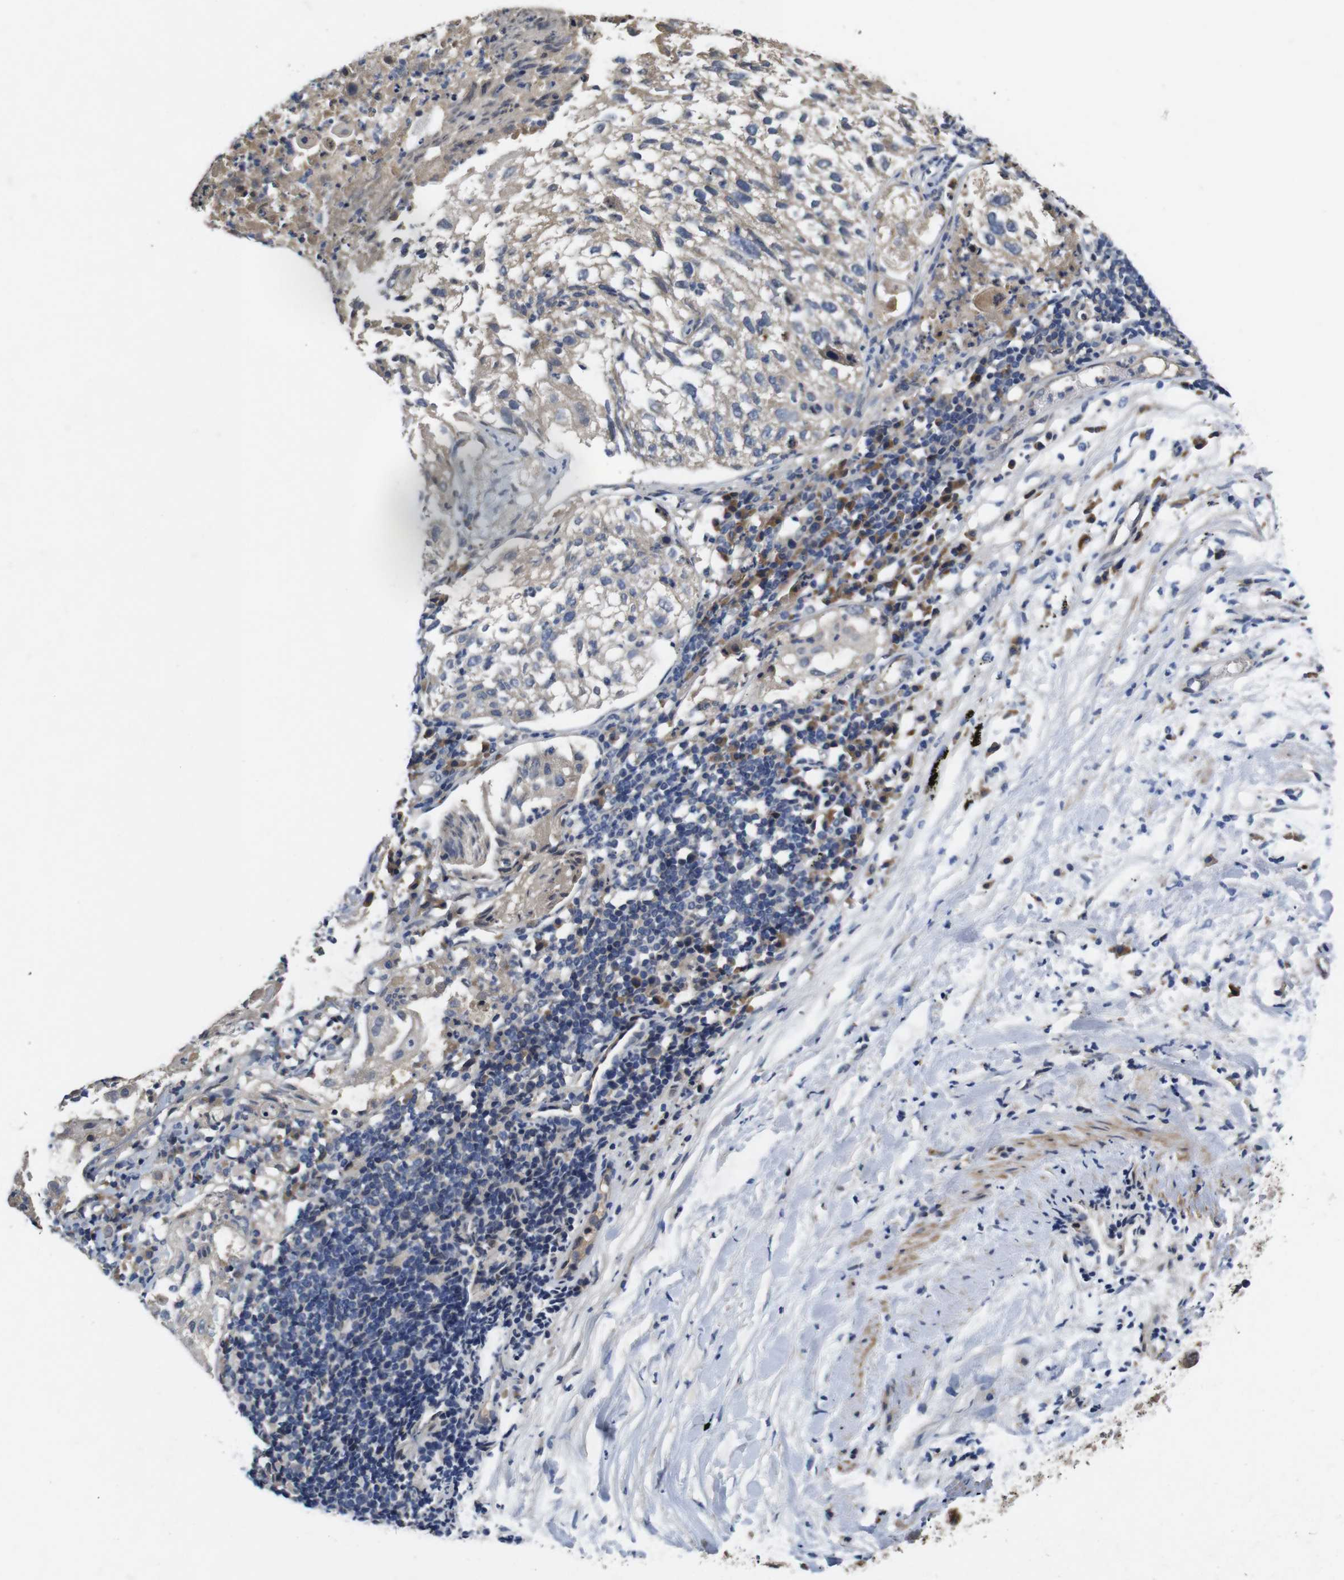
{"staining": {"intensity": "weak", "quantity": ">75%", "location": "cytoplasmic/membranous"}, "tissue": "lung cancer", "cell_type": "Tumor cells", "image_type": "cancer", "snomed": [{"axis": "morphology", "description": "Inflammation, NOS"}, {"axis": "morphology", "description": "Squamous cell carcinoma, NOS"}, {"axis": "topography", "description": "Lymph node"}, {"axis": "topography", "description": "Soft tissue"}, {"axis": "topography", "description": "Lung"}], "caption": "Human lung cancer (squamous cell carcinoma) stained for a protein (brown) exhibits weak cytoplasmic/membranous positive expression in approximately >75% of tumor cells.", "gene": "ZBTB46", "patient": {"sex": "male", "age": 66}}